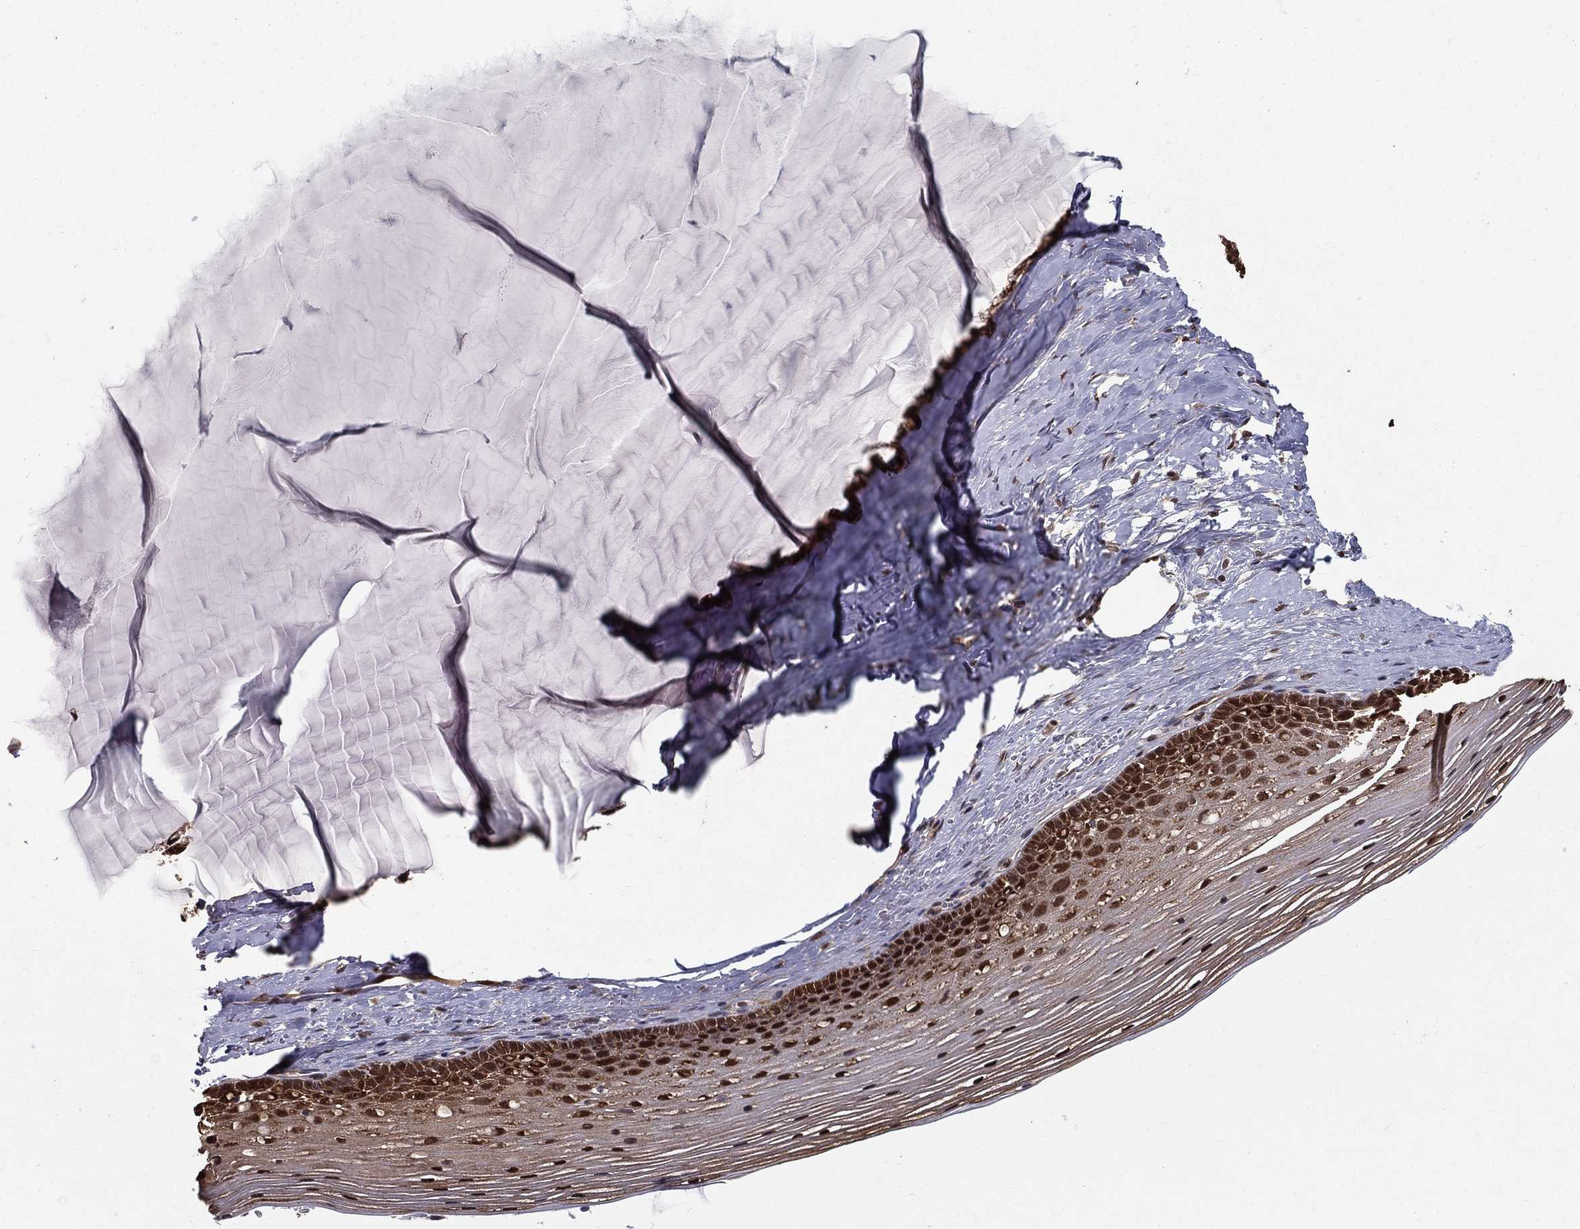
{"staining": {"intensity": "strong", "quantity": "25%-75%", "location": "cytoplasmic/membranous,nuclear"}, "tissue": "cervix", "cell_type": "Squamous epithelial cells", "image_type": "normal", "snomed": [{"axis": "morphology", "description": "Normal tissue, NOS"}, {"axis": "topography", "description": "Cervix"}], "caption": "Squamous epithelial cells reveal high levels of strong cytoplasmic/membranous,nuclear staining in about 25%-75% of cells in normal human cervix.", "gene": "SLC6A6", "patient": {"sex": "female", "age": 40}}